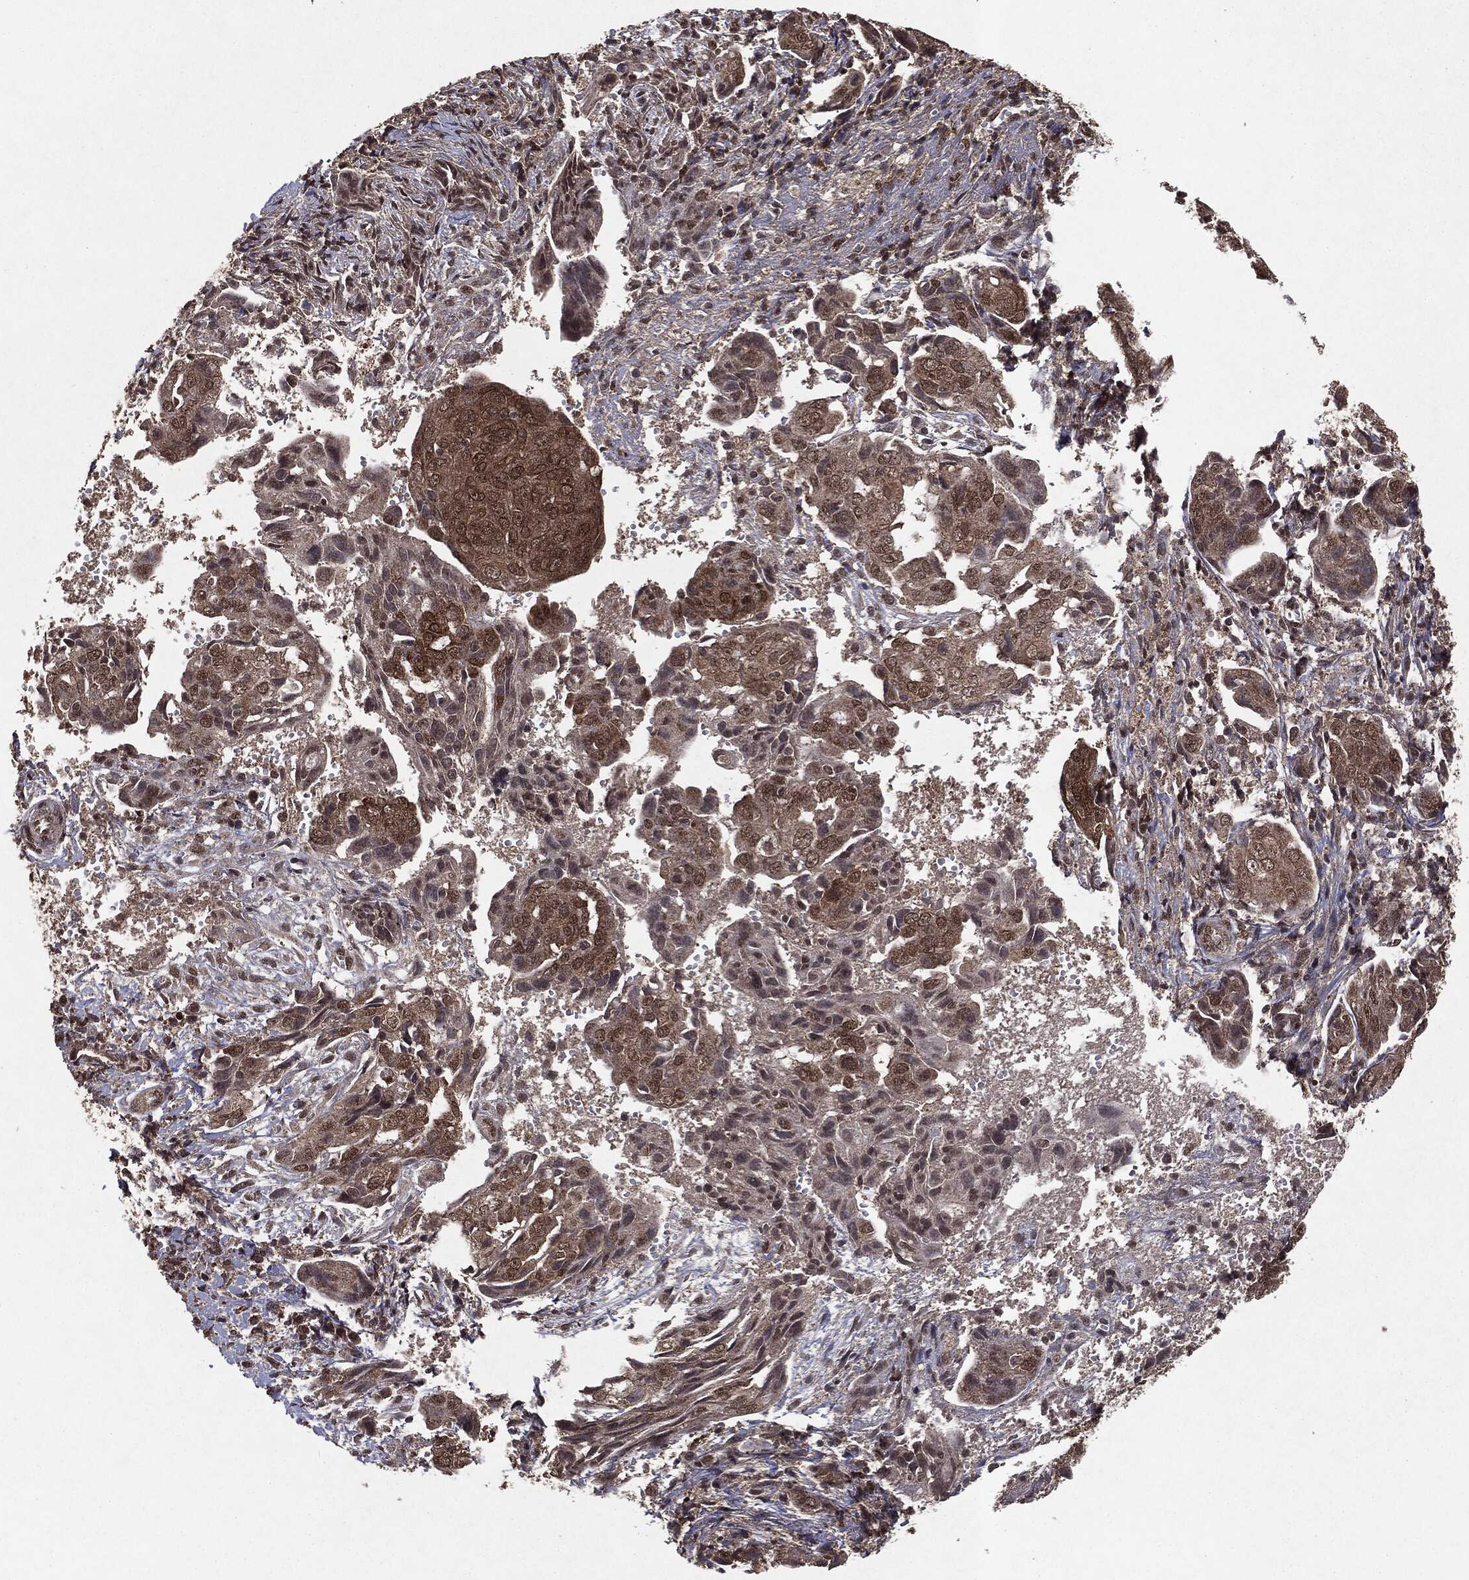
{"staining": {"intensity": "weak", "quantity": ">75%", "location": "cytoplasmic/membranous,nuclear"}, "tissue": "ovarian cancer", "cell_type": "Tumor cells", "image_type": "cancer", "snomed": [{"axis": "morphology", "description": "Carcinoma, endometroid"}, {"axis": "topography", "description": "Ovary"}], "caption": "Weak cytoplasmic/membranous and nuclear expression is appreciated in approximately >75% of tumor cells in ovarian endometroid carcinoma. The staining was performed using DAB (3,3'-diaminobenzidine) to visualize the protein expression in brown, while the nuclei were stained in blue with hematoxylin (Magnification: 20x).", "gene": "PEBP1", "patient": {"sex": "female", "age": 70}}